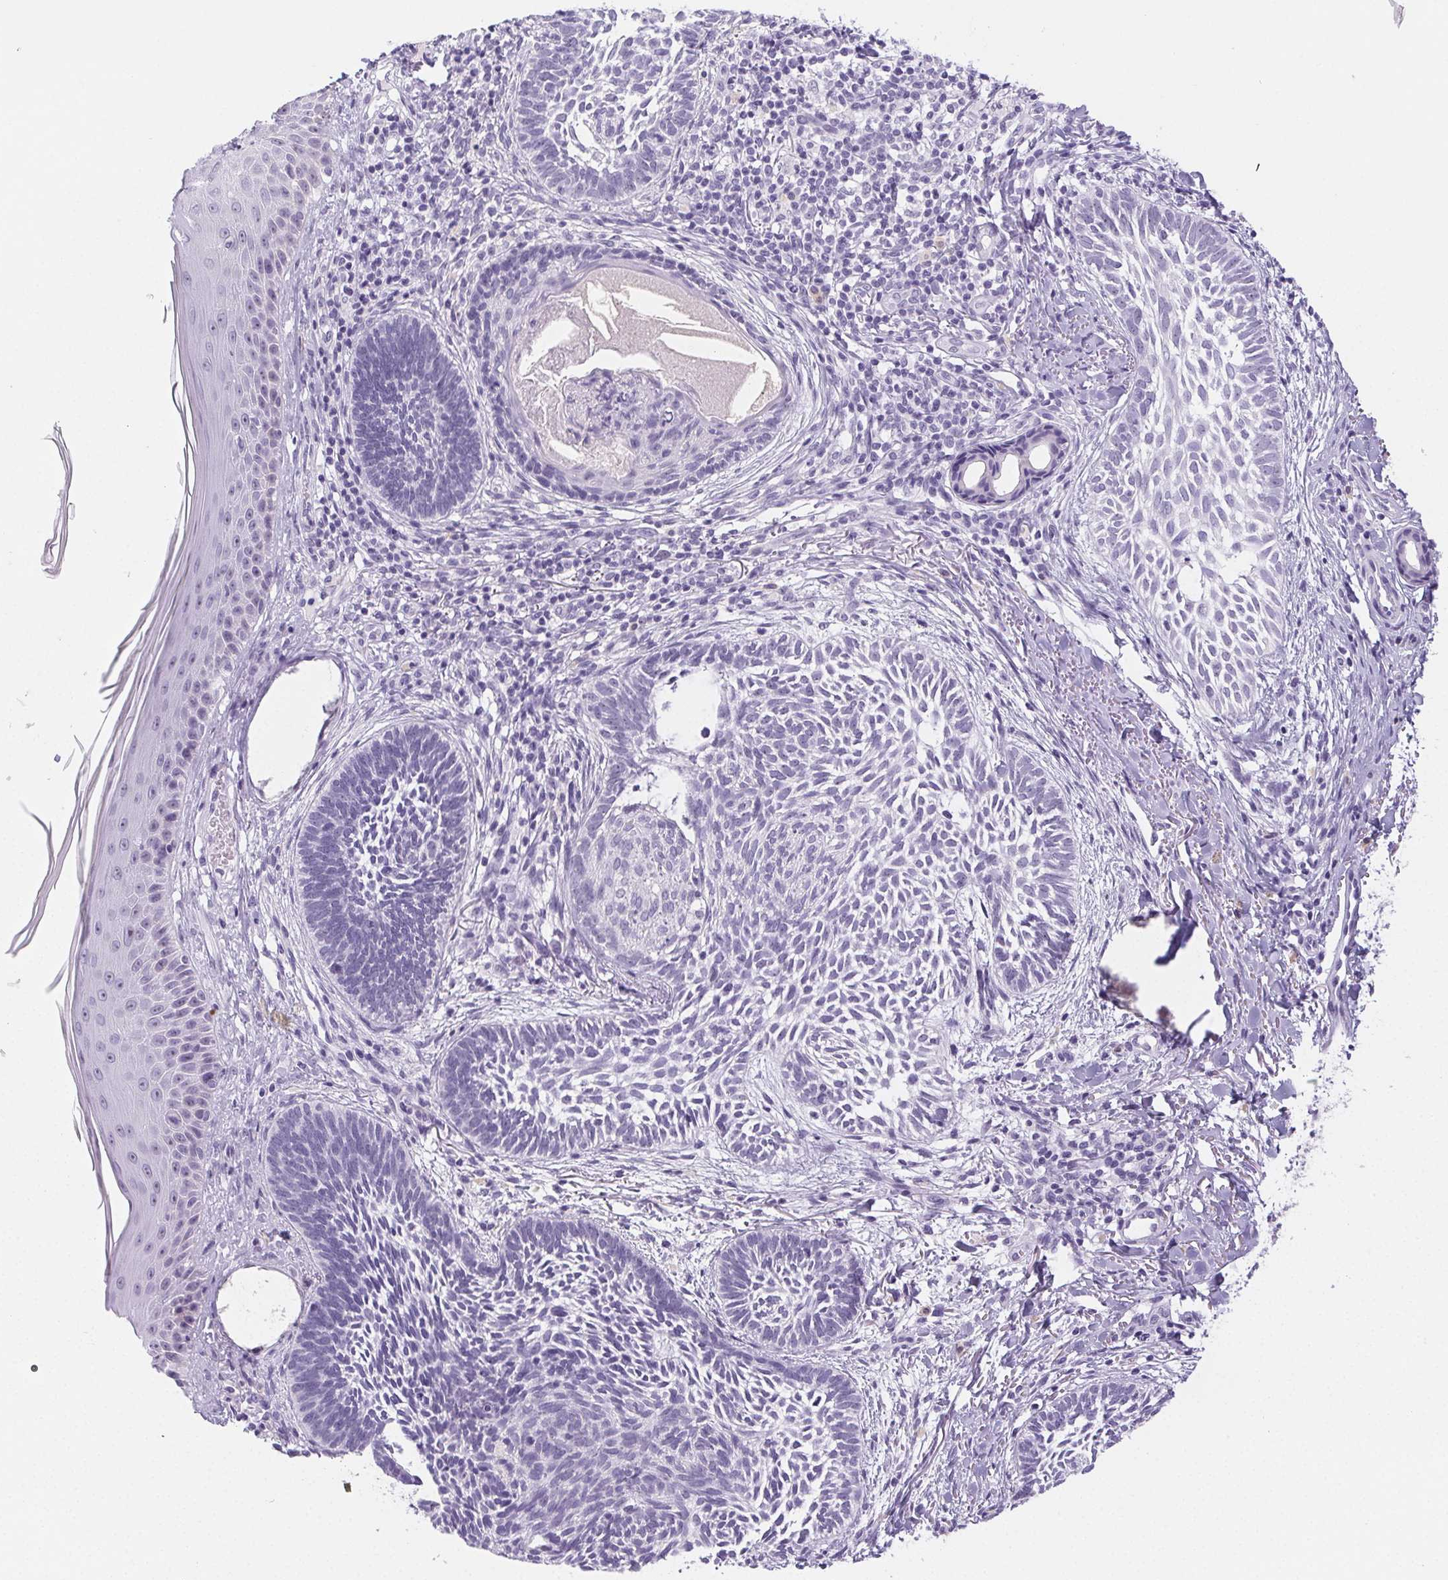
{"staining": {"intensity": "negative", "quantity": "none", "location": "none"}, "tissue": "skin cancer", "cell_type": "Tumor cells", "image_type": "cancer", "snomed": [{"axis": "morphology", "description": "Normal tissue, NOS"}, {"axis": "morphology", "description": "Basal cell carcinoma"}, {"axis": "topography", "description": "Skin"}], "caption": "High magnification brightfield microscopy of skin basal cell carcinoma stained with DAB (brown) and counterstained with hematoxylin (blue): tumor cells show no significant expression.", "gene": "ST8SIA3", "patient": {"sex": "male", "age": 46}}